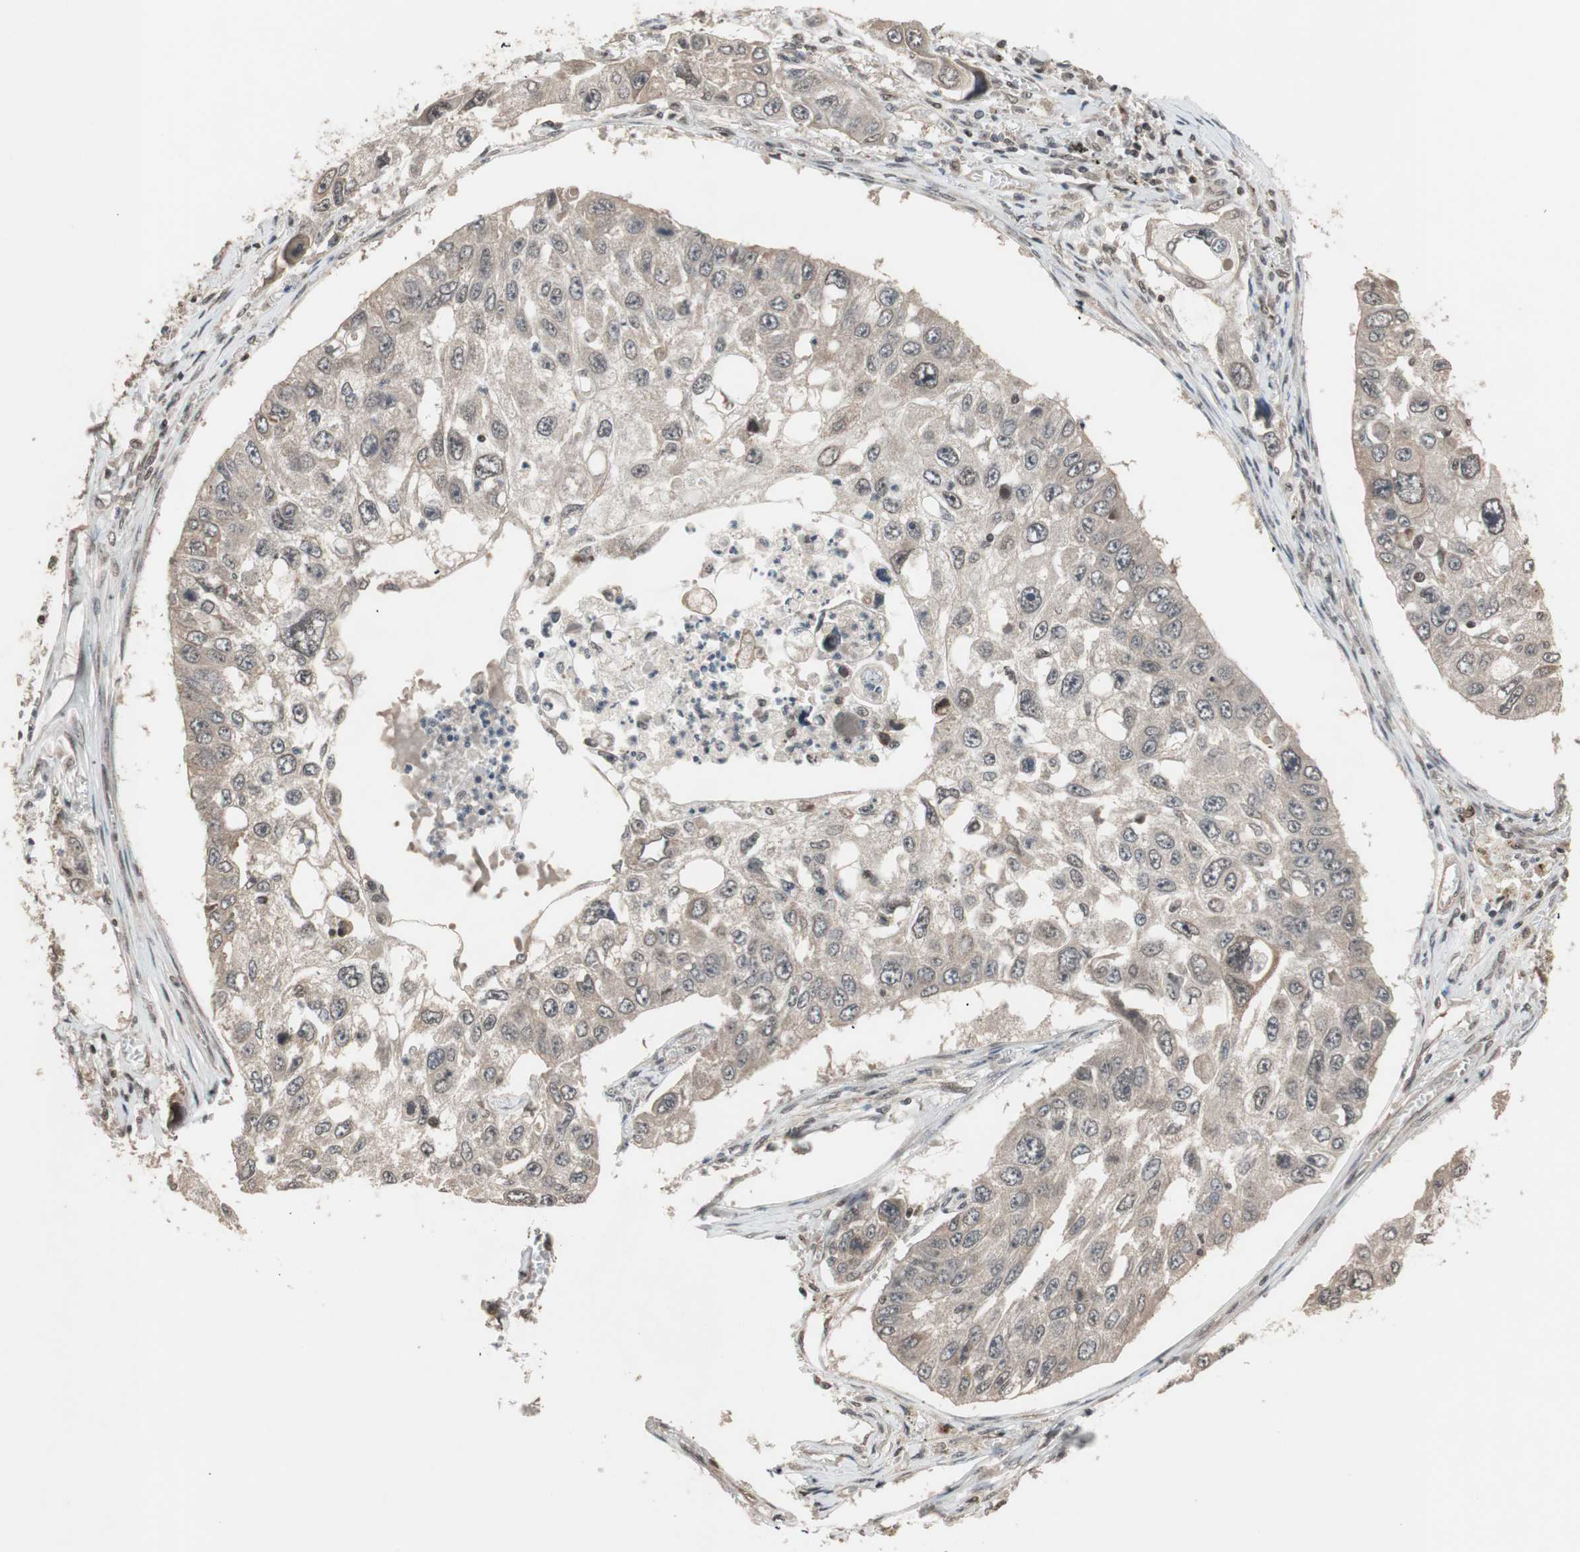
{"staining": {"intensity": "weak", "quantity": "<25%", "location": "cytoplasmic/membranous"}, "tissue": "lung cancer", "cell_type": "Tumor cells", "image_type": "cancer", "snomed": [{"axis": "morphology", "description": "Squamous cell carcinoma, NOS"}, {"axis": "topography", "description": "Lung"}], "caption": "This is an IHC micrograph of human lung cancer (squamous cell carcinoma). There is no expression in tumor cells.", "gene": "DRAP1", "patient": {"sex": "male", "age": 71}}